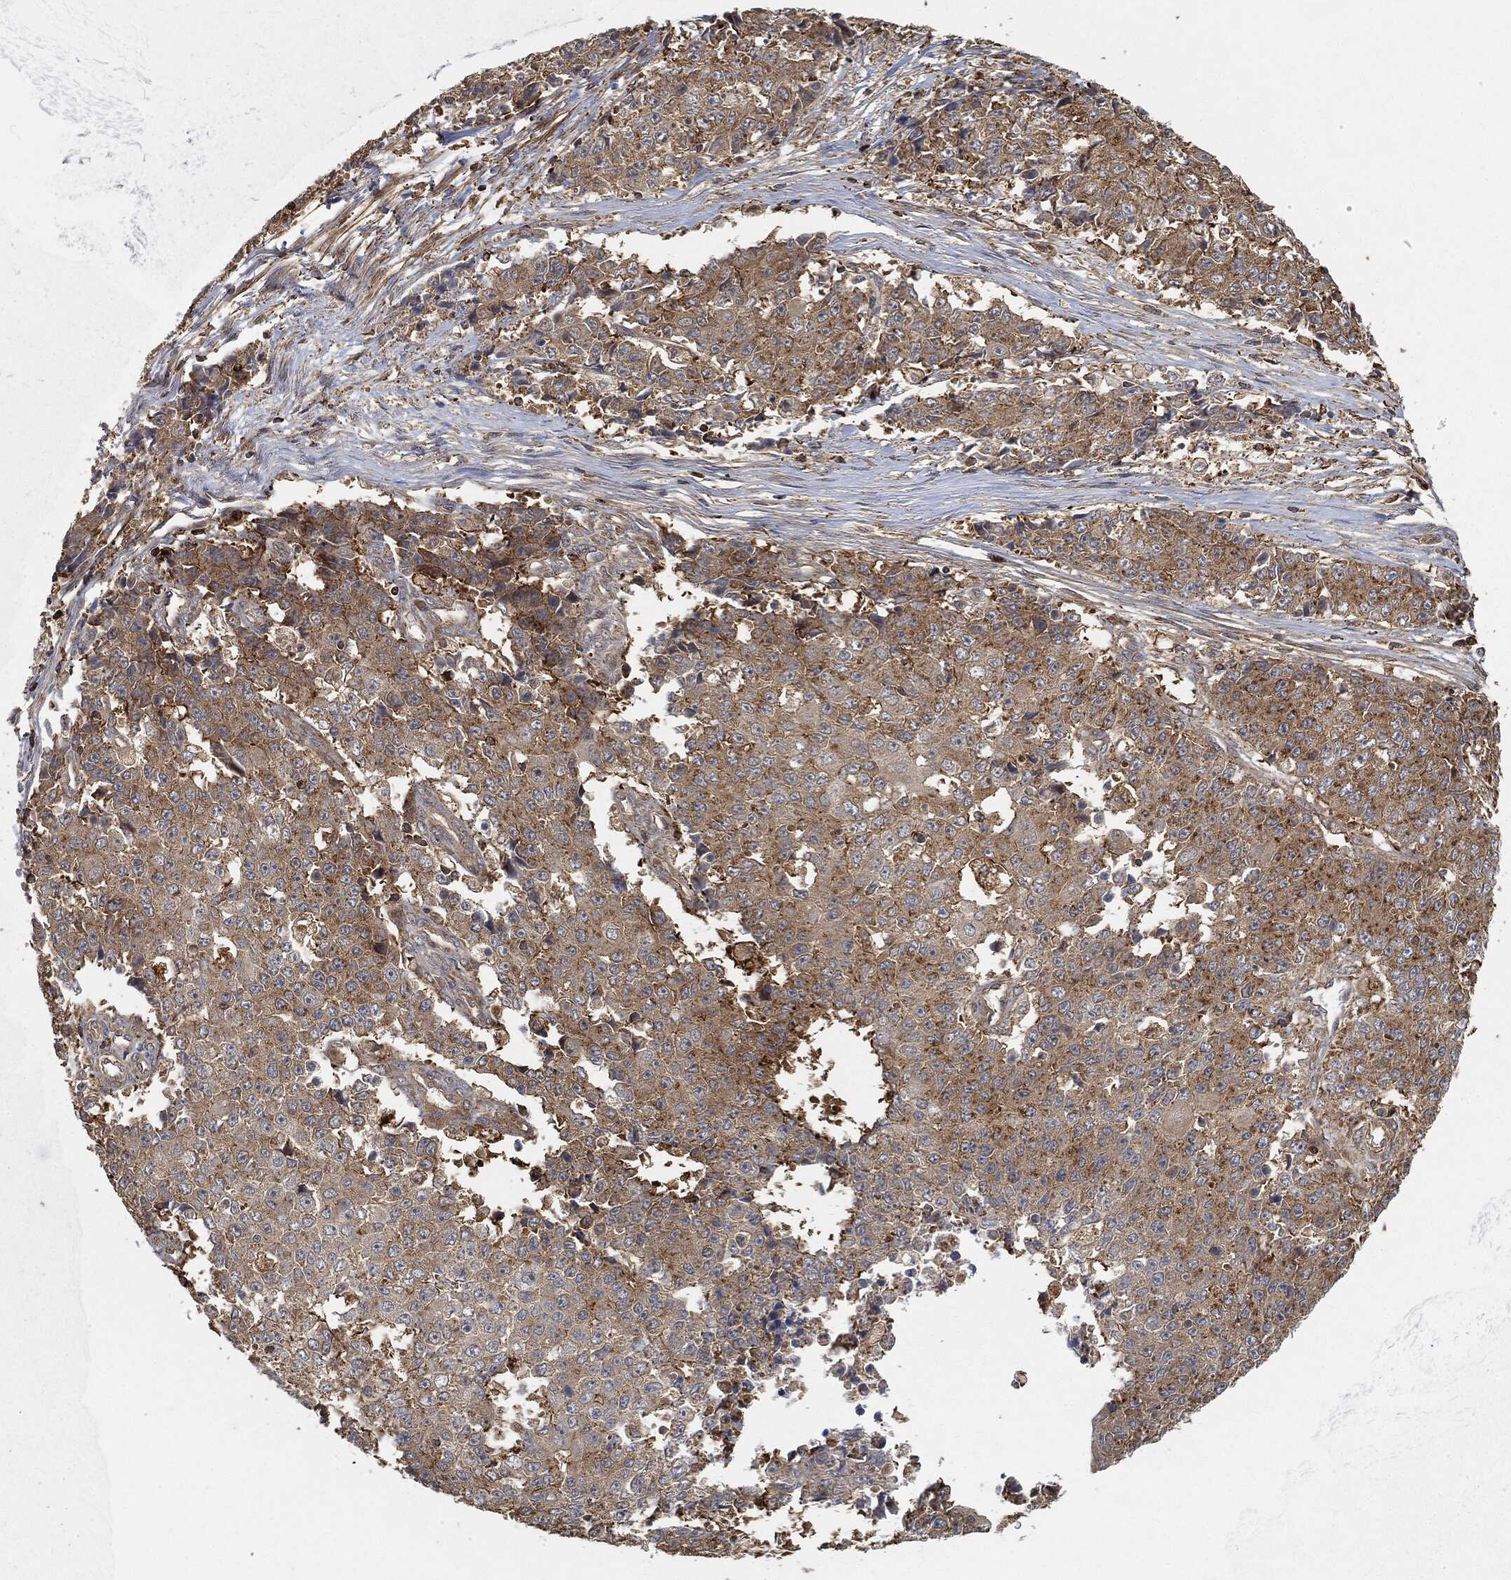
{"staining": {"intensity": "moderate", "quantity": "25%-75%", "location": "cytoplasmic/membranous"}, "tissue": "ovarian cancer", "cell_type": "Tumor cells", "image_type": "cancer", "snomed": [{"axis": "morphology", "description": "Carcinoma, endometroid"}, {"axis": "topography", "description": "Ovary"}], "caption": "Immunohistochemical staining of human endometroid carcinoma (ovarian) reveals medium levels of moderate cytoplasmic/membranous protein positivity in about 25%-75% of tumor cells. (Stains: DAB in brown, nuclei in blue, Microscopy: brightfield microscopy at high magnification).", "gene": "TPT1", "patient": {"sex": "female", "age": 42}}